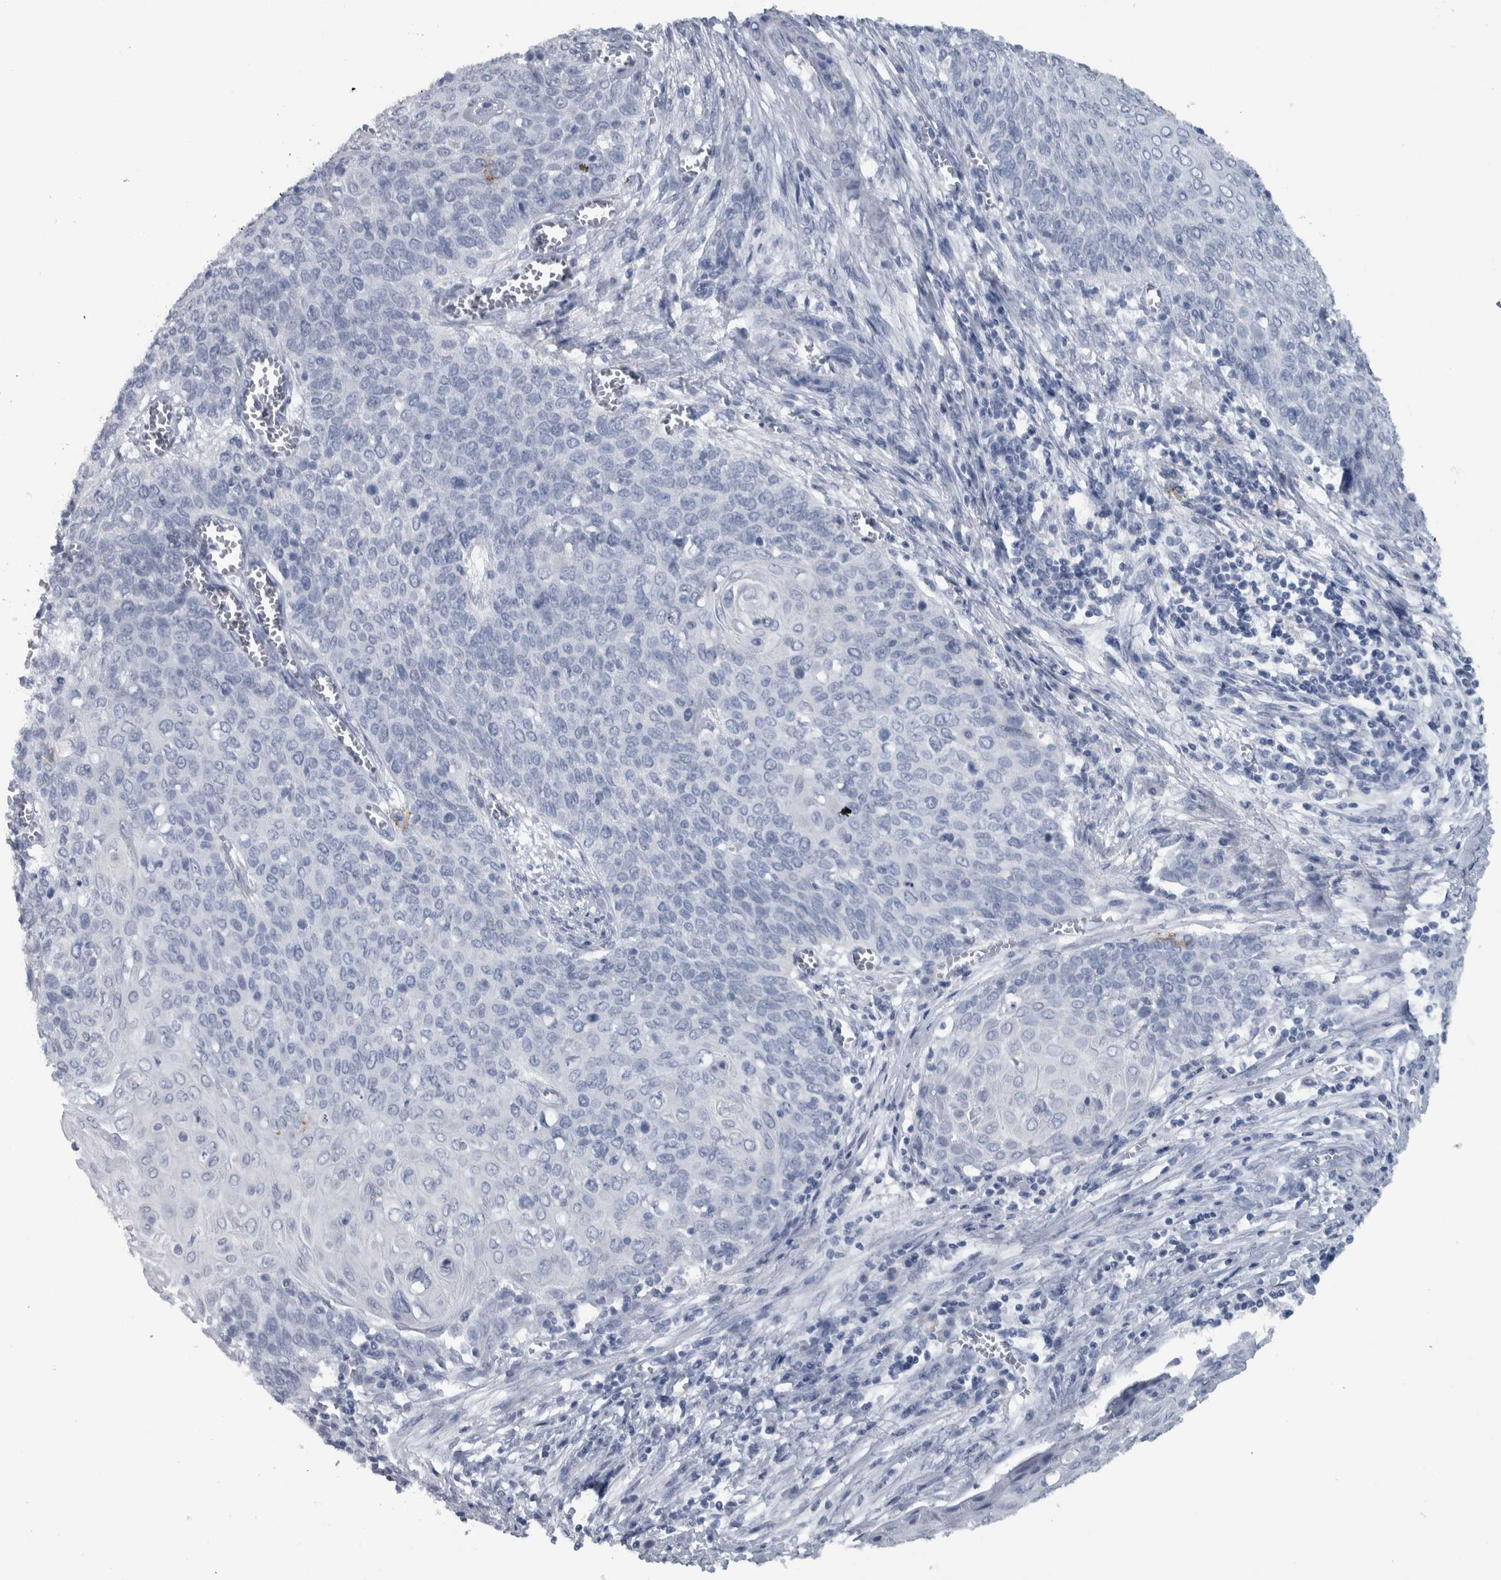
{"staining": {"intensity": "negative", "quantity": "none", "location": "none"}, "tissue": "cervical cancer", "cell_type": "Tumor cells", "image_type": "cancer", "snomed": [{"axis": "morphology", "description": "Squamous cell carcinoma, NOS"}, {"axis": "topography", "description": "Cervix"}], "caption": "DAB immunohistochemical staining of human cervical squamous cell carcinoma displays no significant staining in tumor cells.", "gene": "CDH17", "patient": {"sex": "female", "age": 39}}